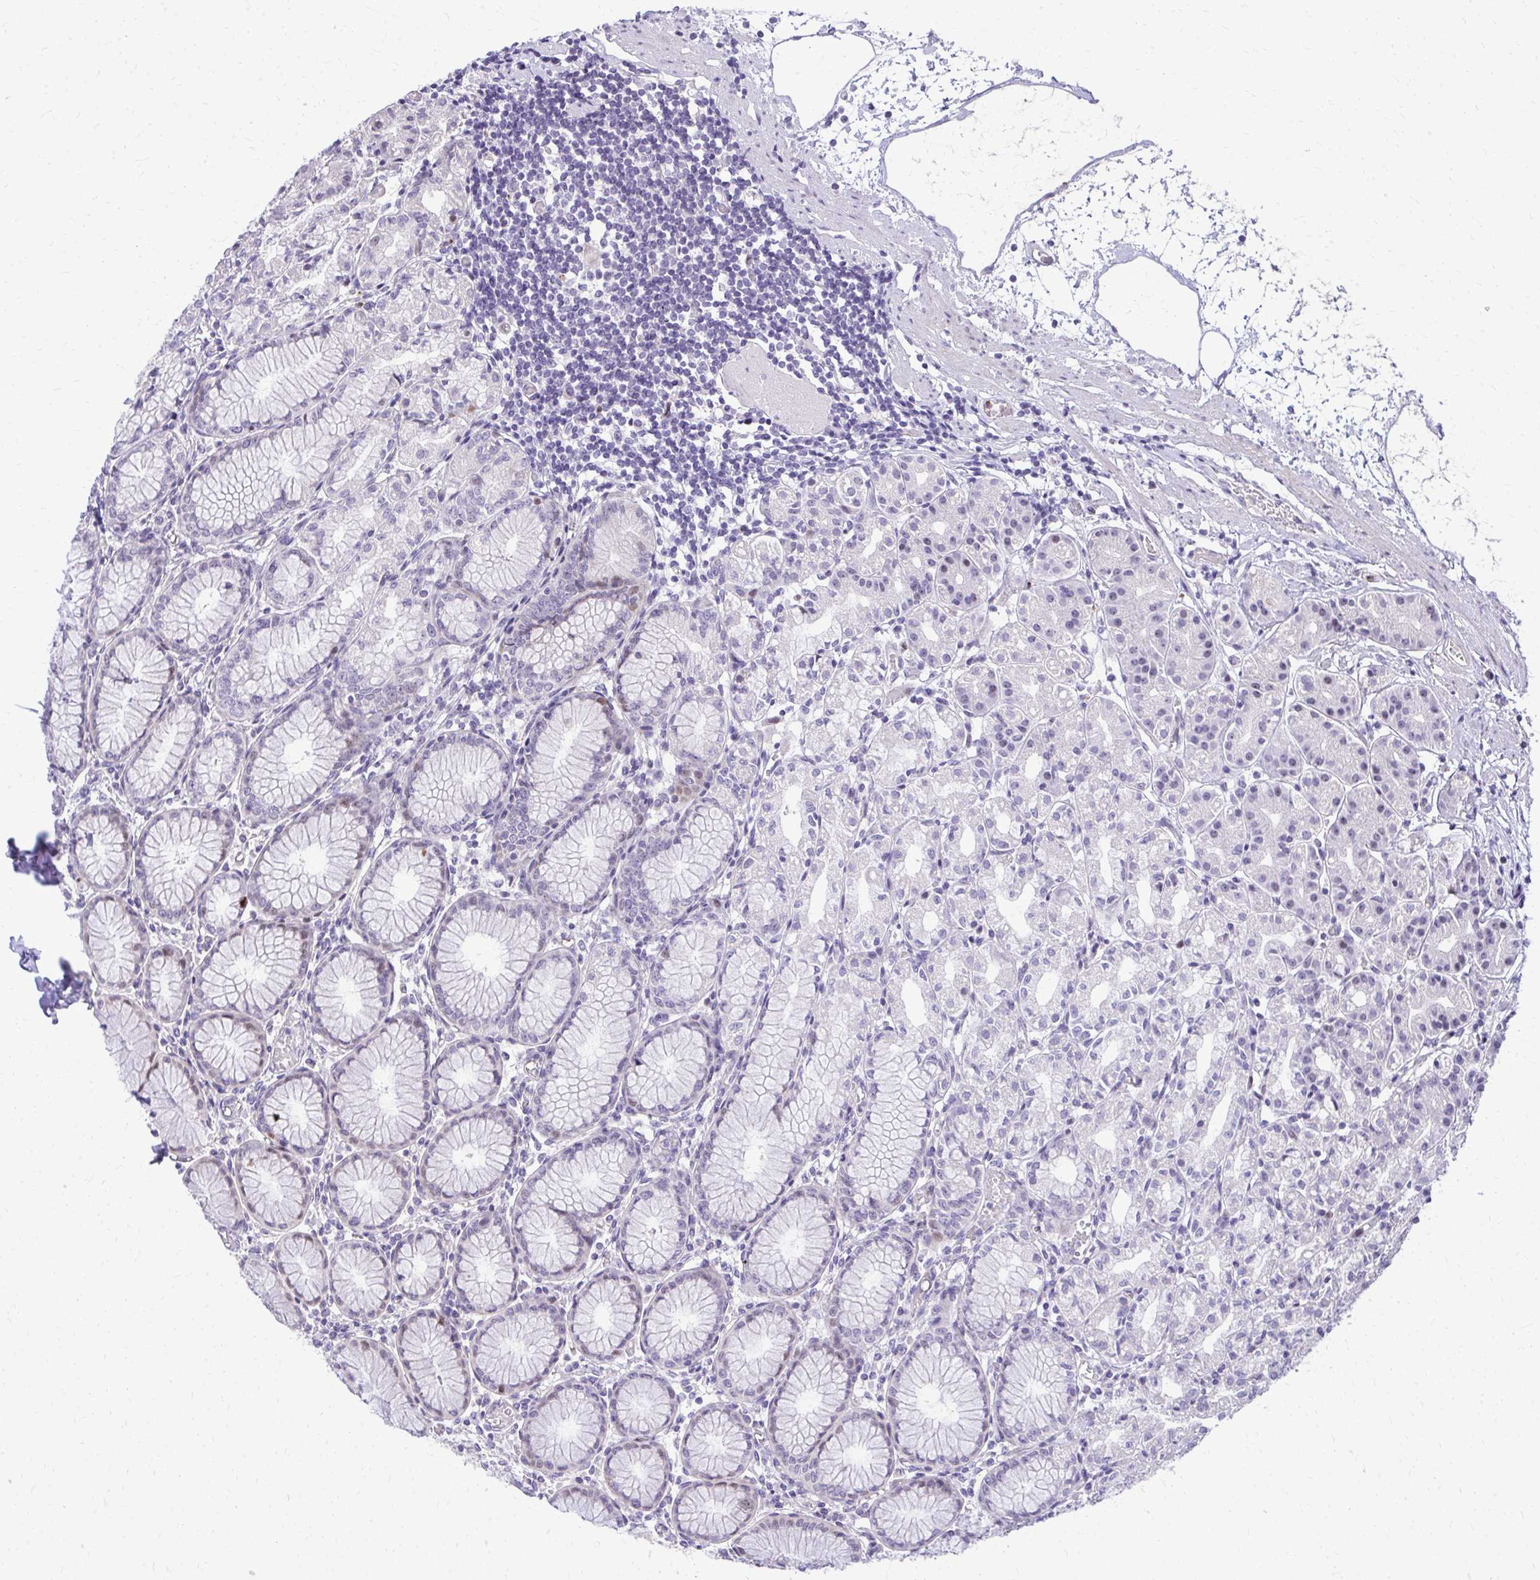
{"staining": {"intensity": "negative", "quantity": "none", "location": "none"}, "tissue": "stomach", "cell_type": "Glandular cells", "image_type": "normal", "snomed": [{"axis": "morphology", "description": "Normal tissue, NOS"}, {"axis": "topography", "description": "Stomach"}], "caption": "DAB (3,3'-diaminobenzidine) immunohistochemical staining of normal human stomach reveals no significant positivity in glandular cells.", "gene": "DLX4", "patient": {"sex": "female", "age": 57}}